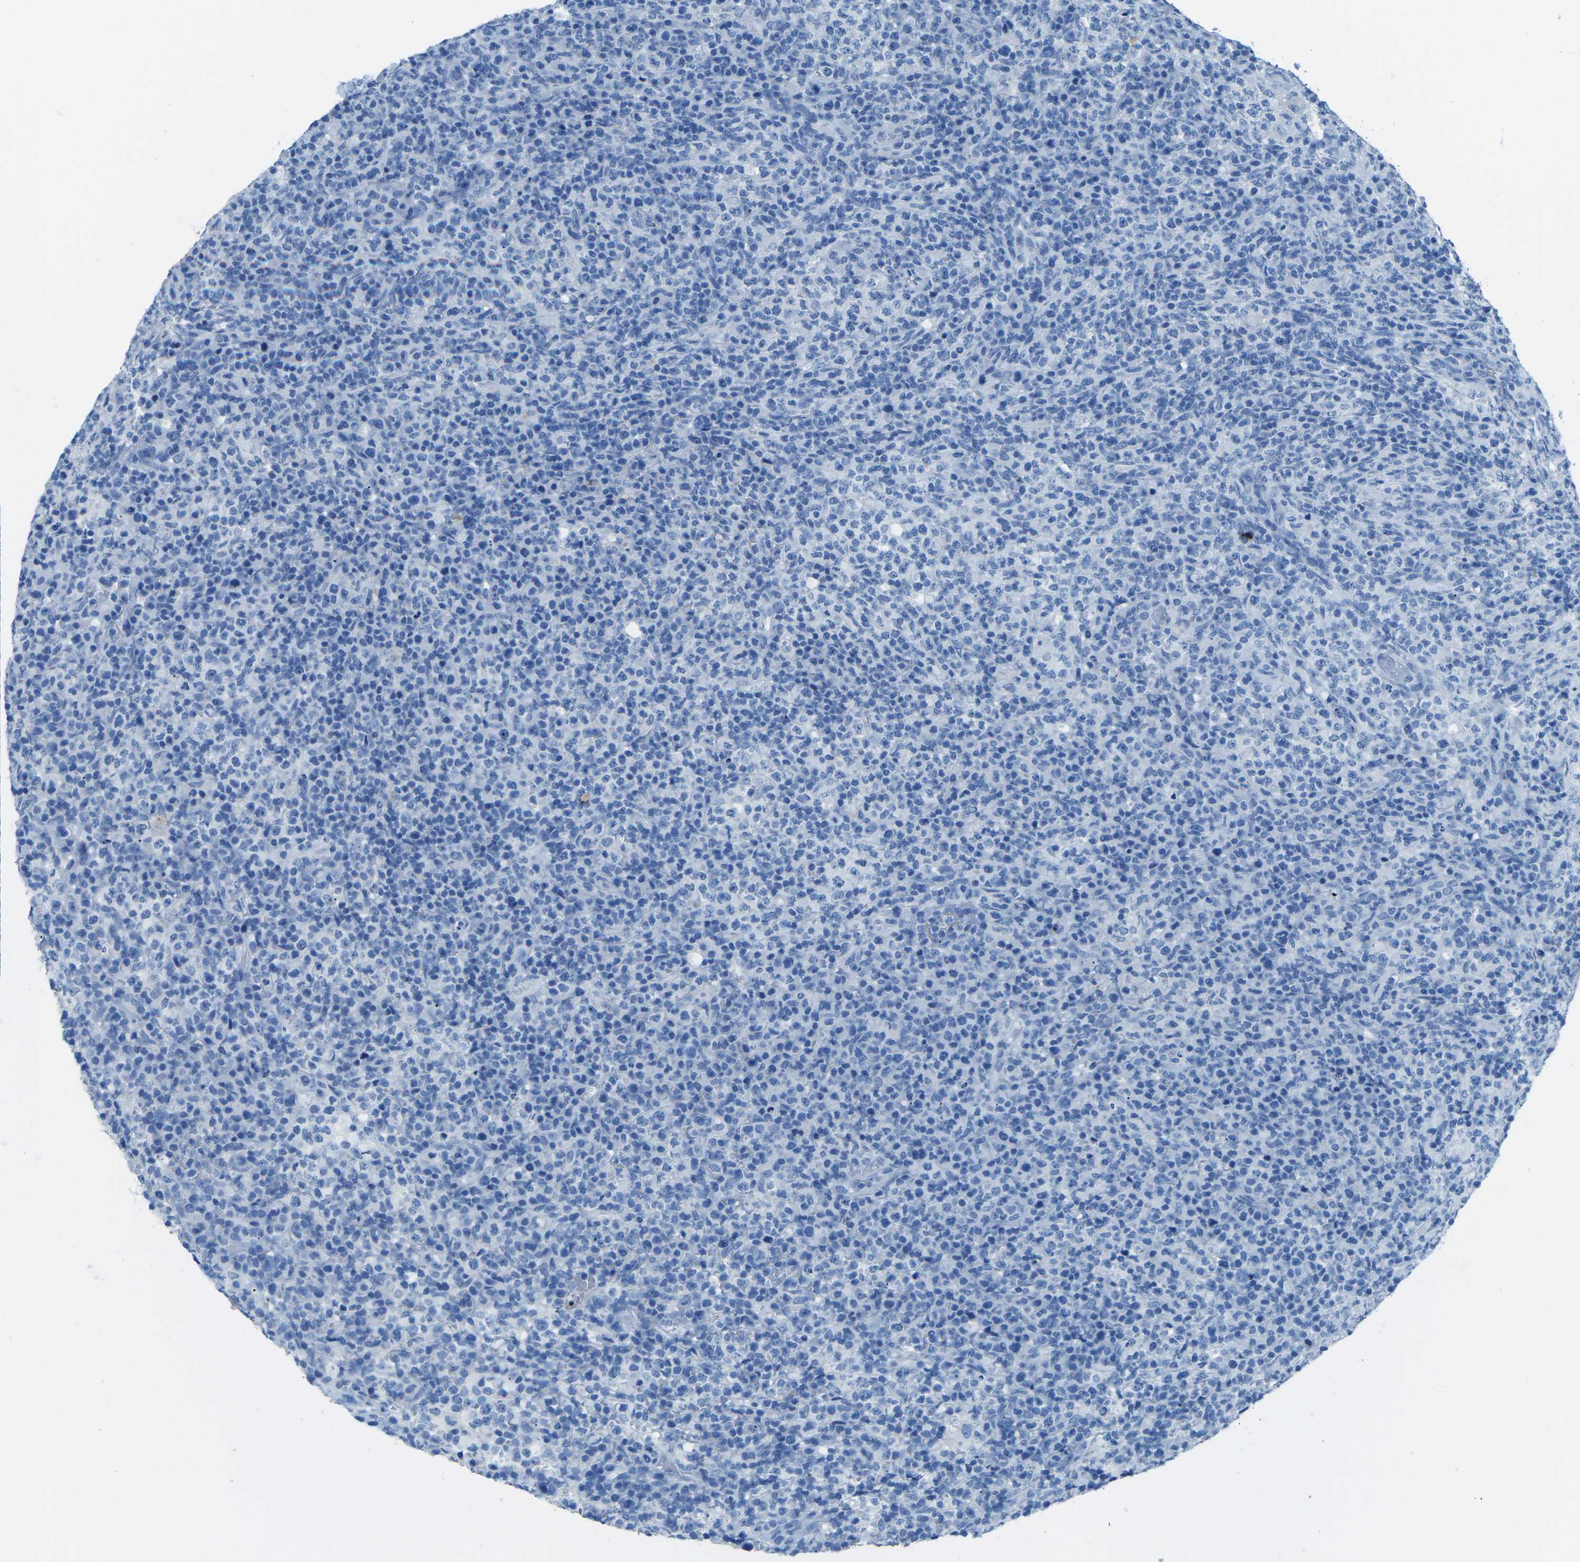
{"staining": {"intensity": "negative", "quantity": "none", "location": "none"}, "tissue": "lymphoma", "cell_type": "Tumor cells", "image_type": "cancer", "snomed": [{"axis": "morphology", "description": "Malignant lymphoma, non-Hodgkin's type, High grade"}, {"axis": "topography", "description": "Lymph node"}], "caption": "Photomicrograph shows no protein staining in tumor cells of lymphoma tissue.", "gene": "MYH8", "patient": {"sex": "female", "age": 76}}